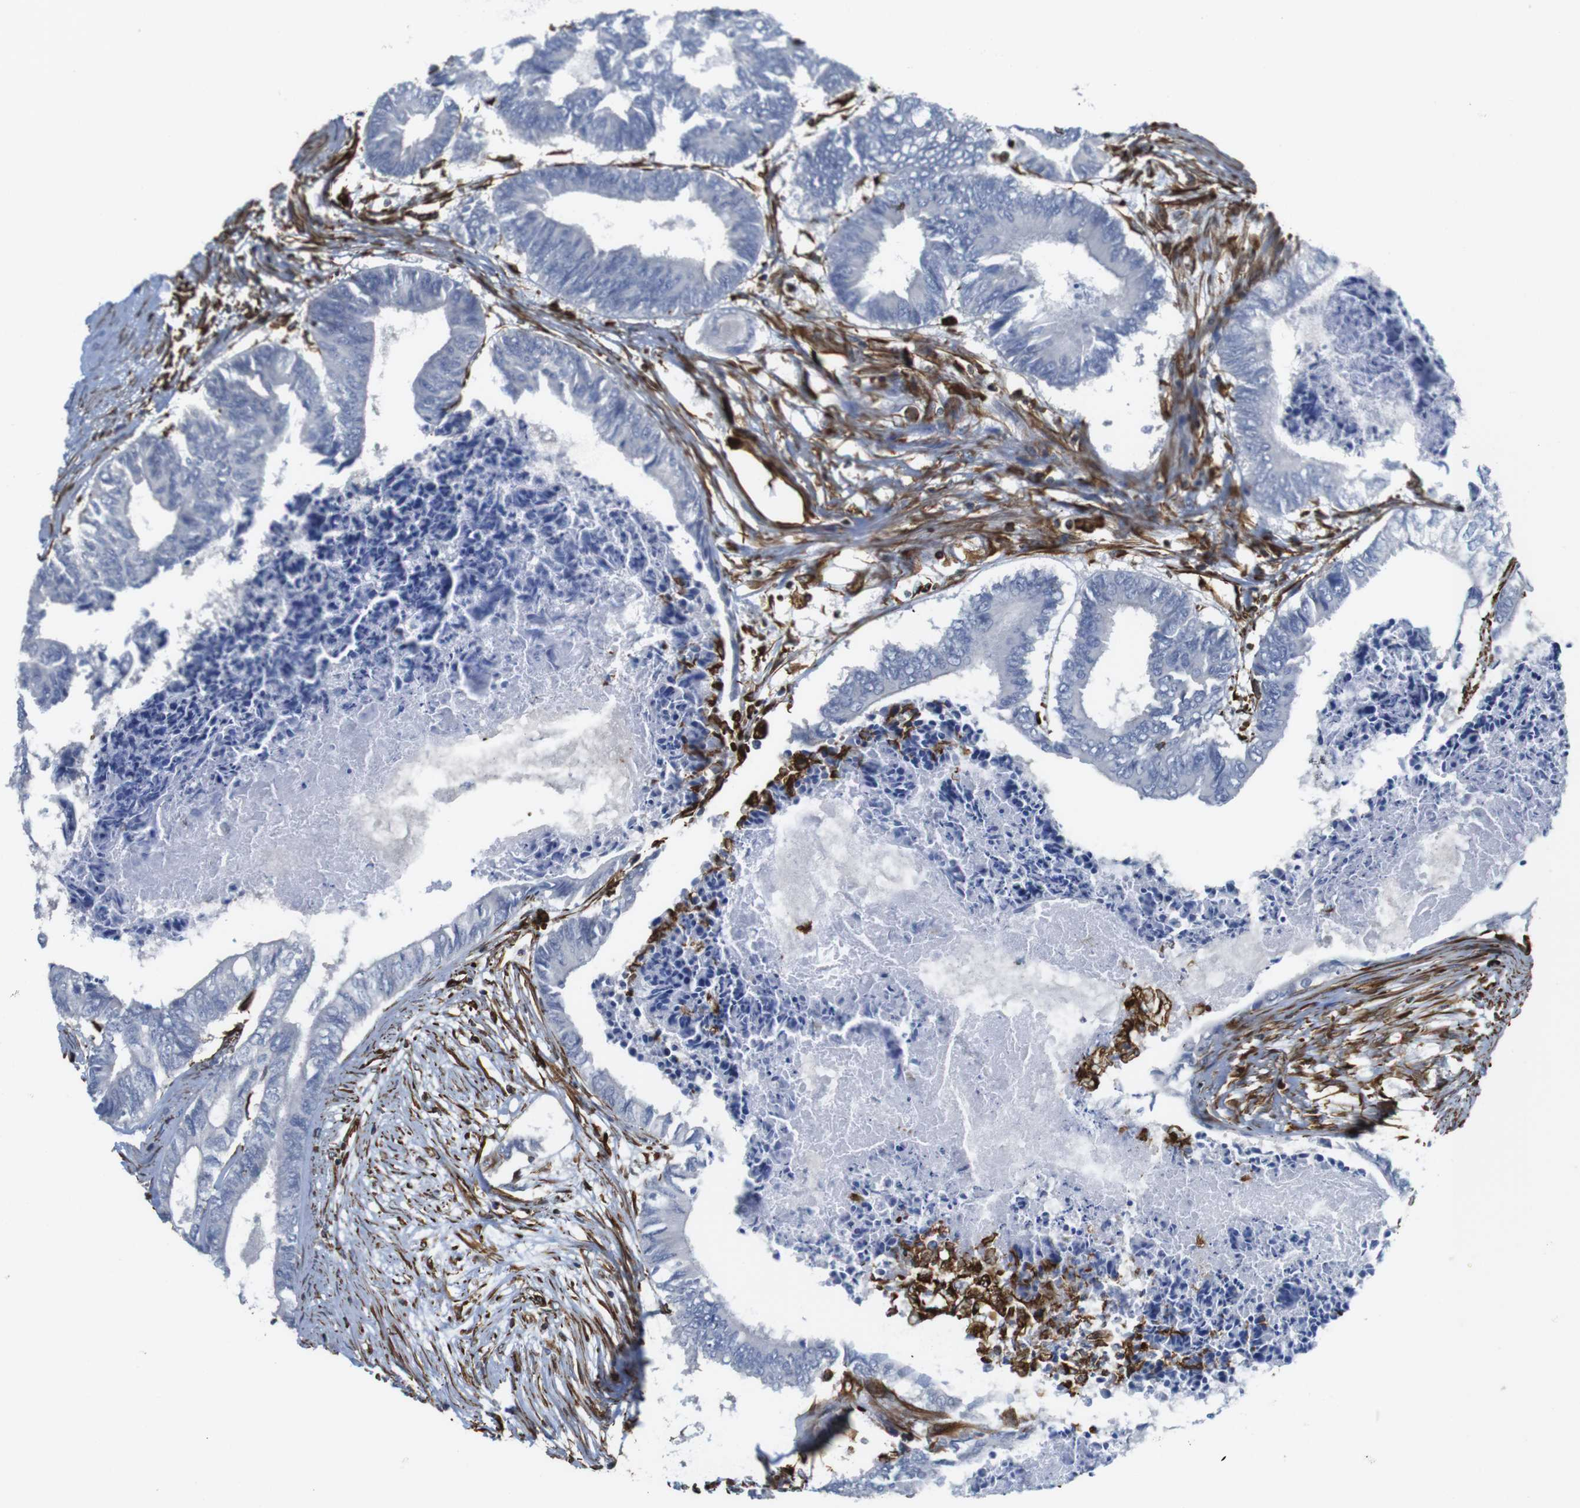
{"staining": {"intensity": "negative", "quantity": "none", "location": "none"}, "tissue": "colorectal cancer", "cell_type": "Tumor cells", "image_type": "cancer", "snomed": [{"axis": "morphology", "description": "Adenocarcinoma, NOS"}, {"axis": "topography", "description": "Rectum"}], "caption": "Tumor cells are negative for protein expression in human colorectal cancer (adenocarcinoma).", "gene": "RALGPS1", "patient": {"sex": "male", "age": 63}}